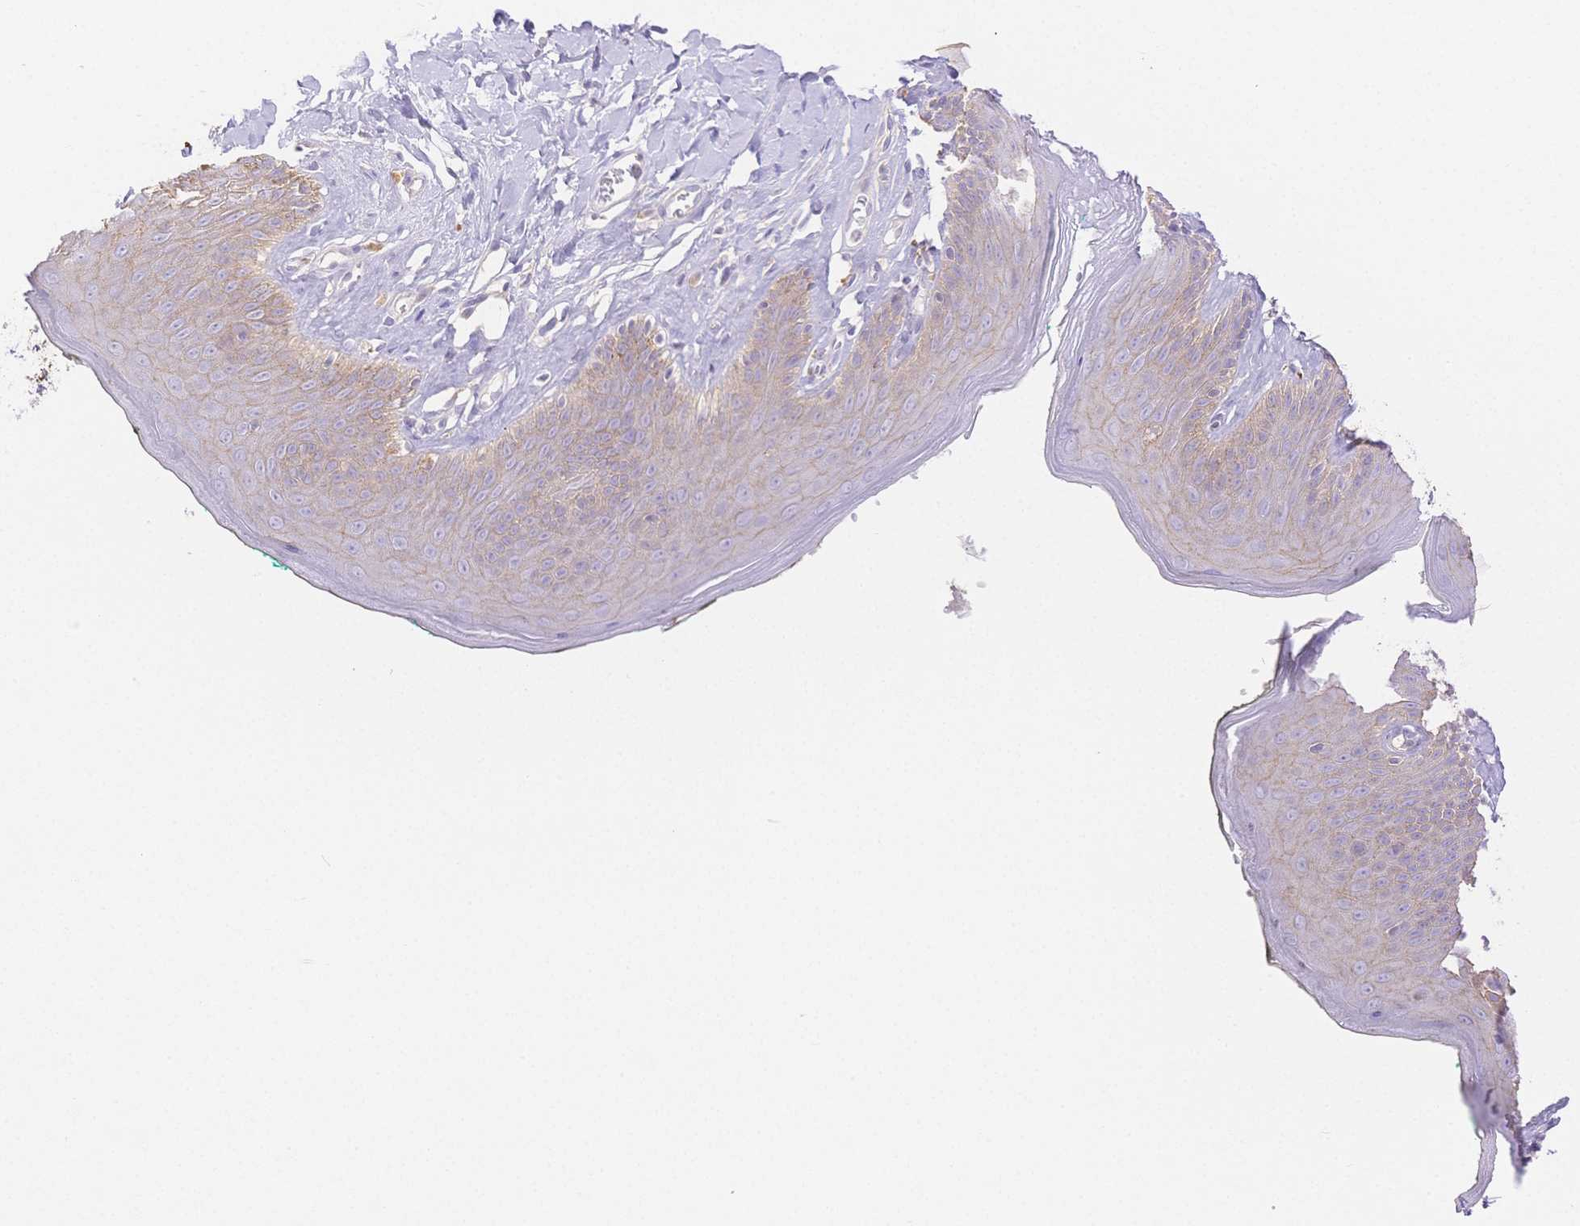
{"staining": {"intensity": "weak", "quantity": "<25%", "location": "cytoplasmic/membranous"}, "tissue": "skin", "cell_type": "Epidermal cells", "image_type": "normal", "snomed": [{"axis": "morphology", "description": "Normal tissue, NOS"}, {"axis": "topography", "description": "Vulva"}, {"axis": "topography", "description": "Peripheral nerve tissue"}], "caption": "Immunohistochemistry of unremarkable skin exhibits no expression in epidermal cells.", "gene": "WDR54", "patient": {"sex": "female", "age": 66}}